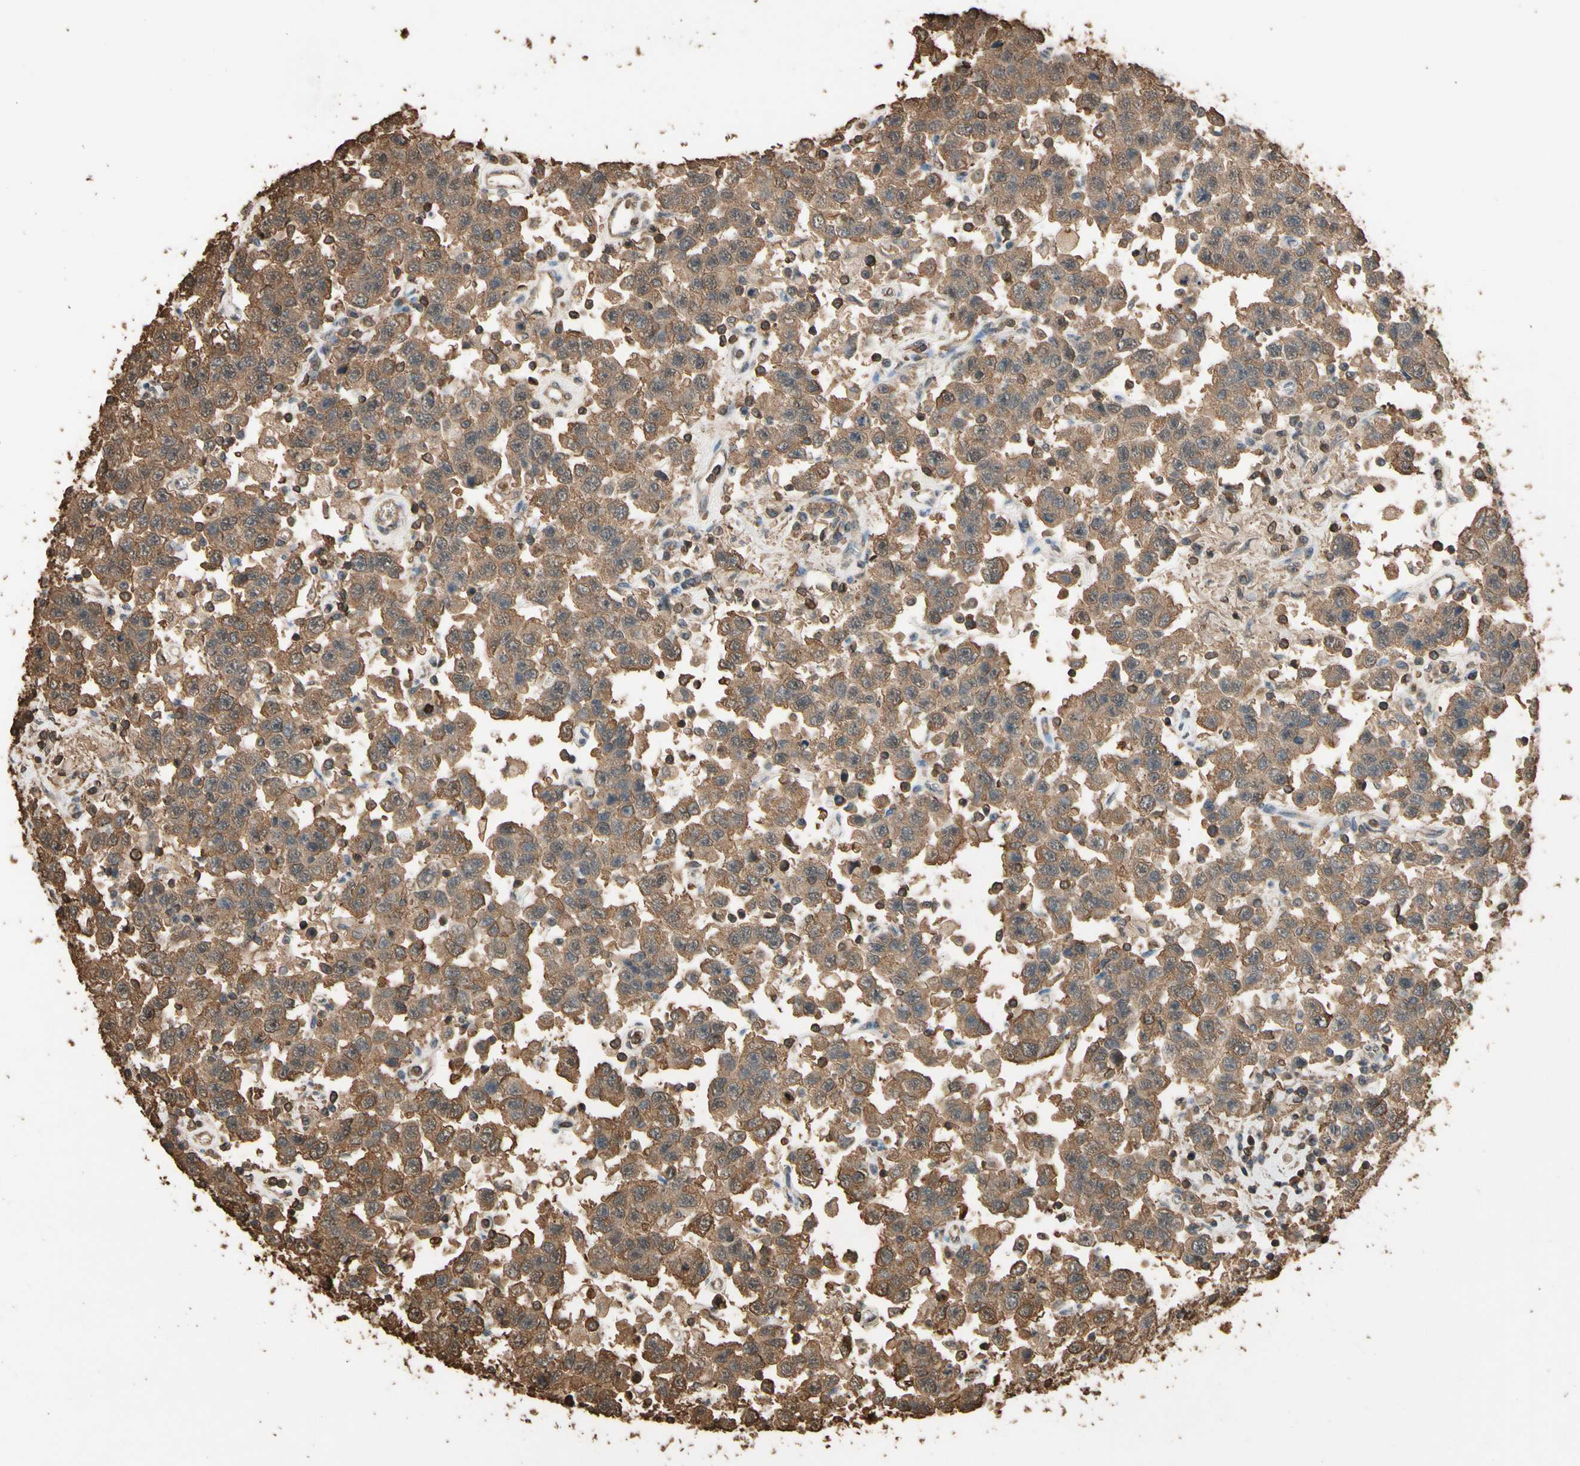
{"staining": {"intensity": "moderate", "quantity": ">75%", "location": "cytoplasmic/membranous"}, "tissue": "testis cancer", "cell_type": "Tumor cells", "image_type": "cancer", "snomed": [{"axis": "morphology", "description": "Seminoma, NOS"}, {"axis": "topography", "description": "Testis"}], "caption": "Testis cancer (seminoma) stained with a protein marker exhibits moderate staining in tumor cells.", "gene": "TNFSF13B", "patient": {"sex": "male", "age": 41}}